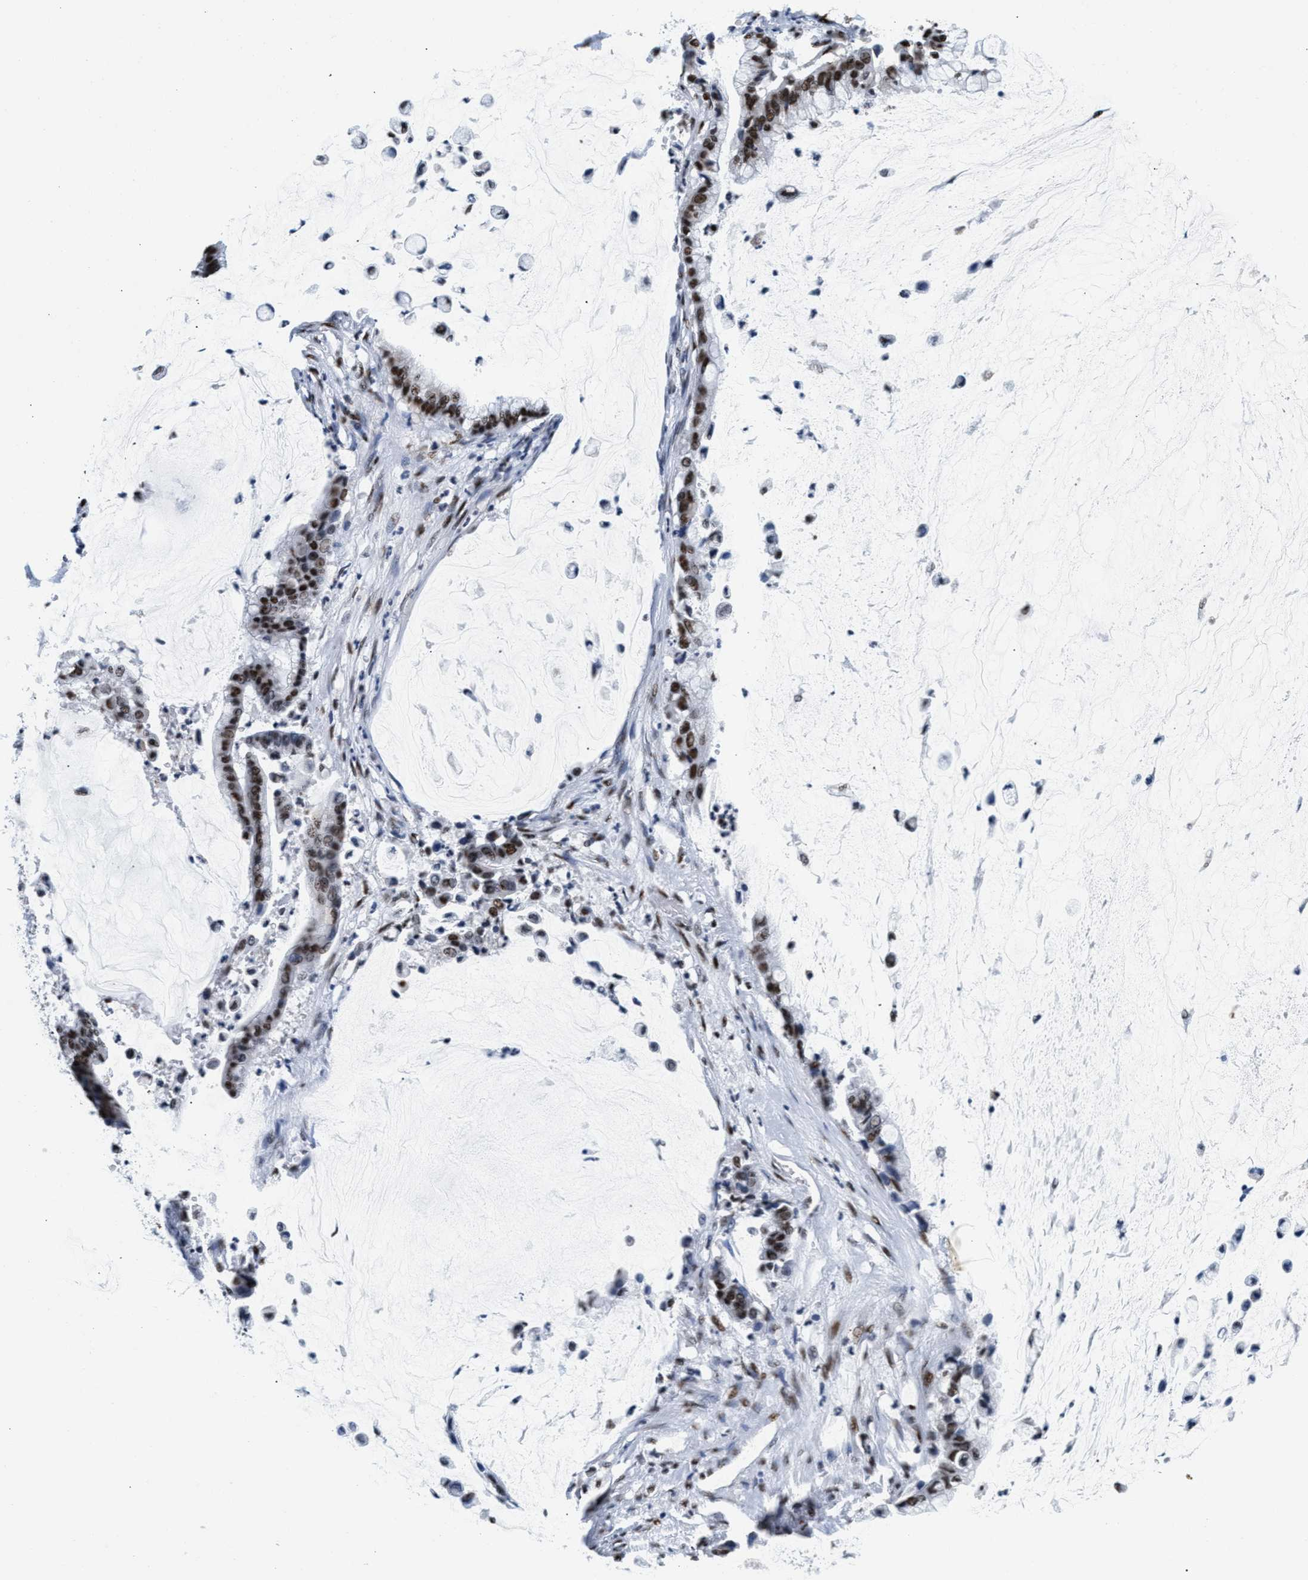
{"staining": {"intensity": "strong", "quantity": ">75%", "location": "nuclear"}, "tissue": "pancreatic cancer", "cell_type": "Tumor cells", "image_type": "cancer", "snomed": [{"axis": "morphology", "description": "Adenocarcinoma, NOS"}, {"axis": "topography", "description": "Pancreas"}], "caption": "An IHC histopathology image of tumor tissue is shown. Protein staining in brown labels strong nuclear positivity in pancreatic adenocarcinoma within tumor cells. (brown staining indicates protein expression, while blue staining denotes nuclei).", "gene": "RAD50", "patient": {"sex": "male", "age": 41}}